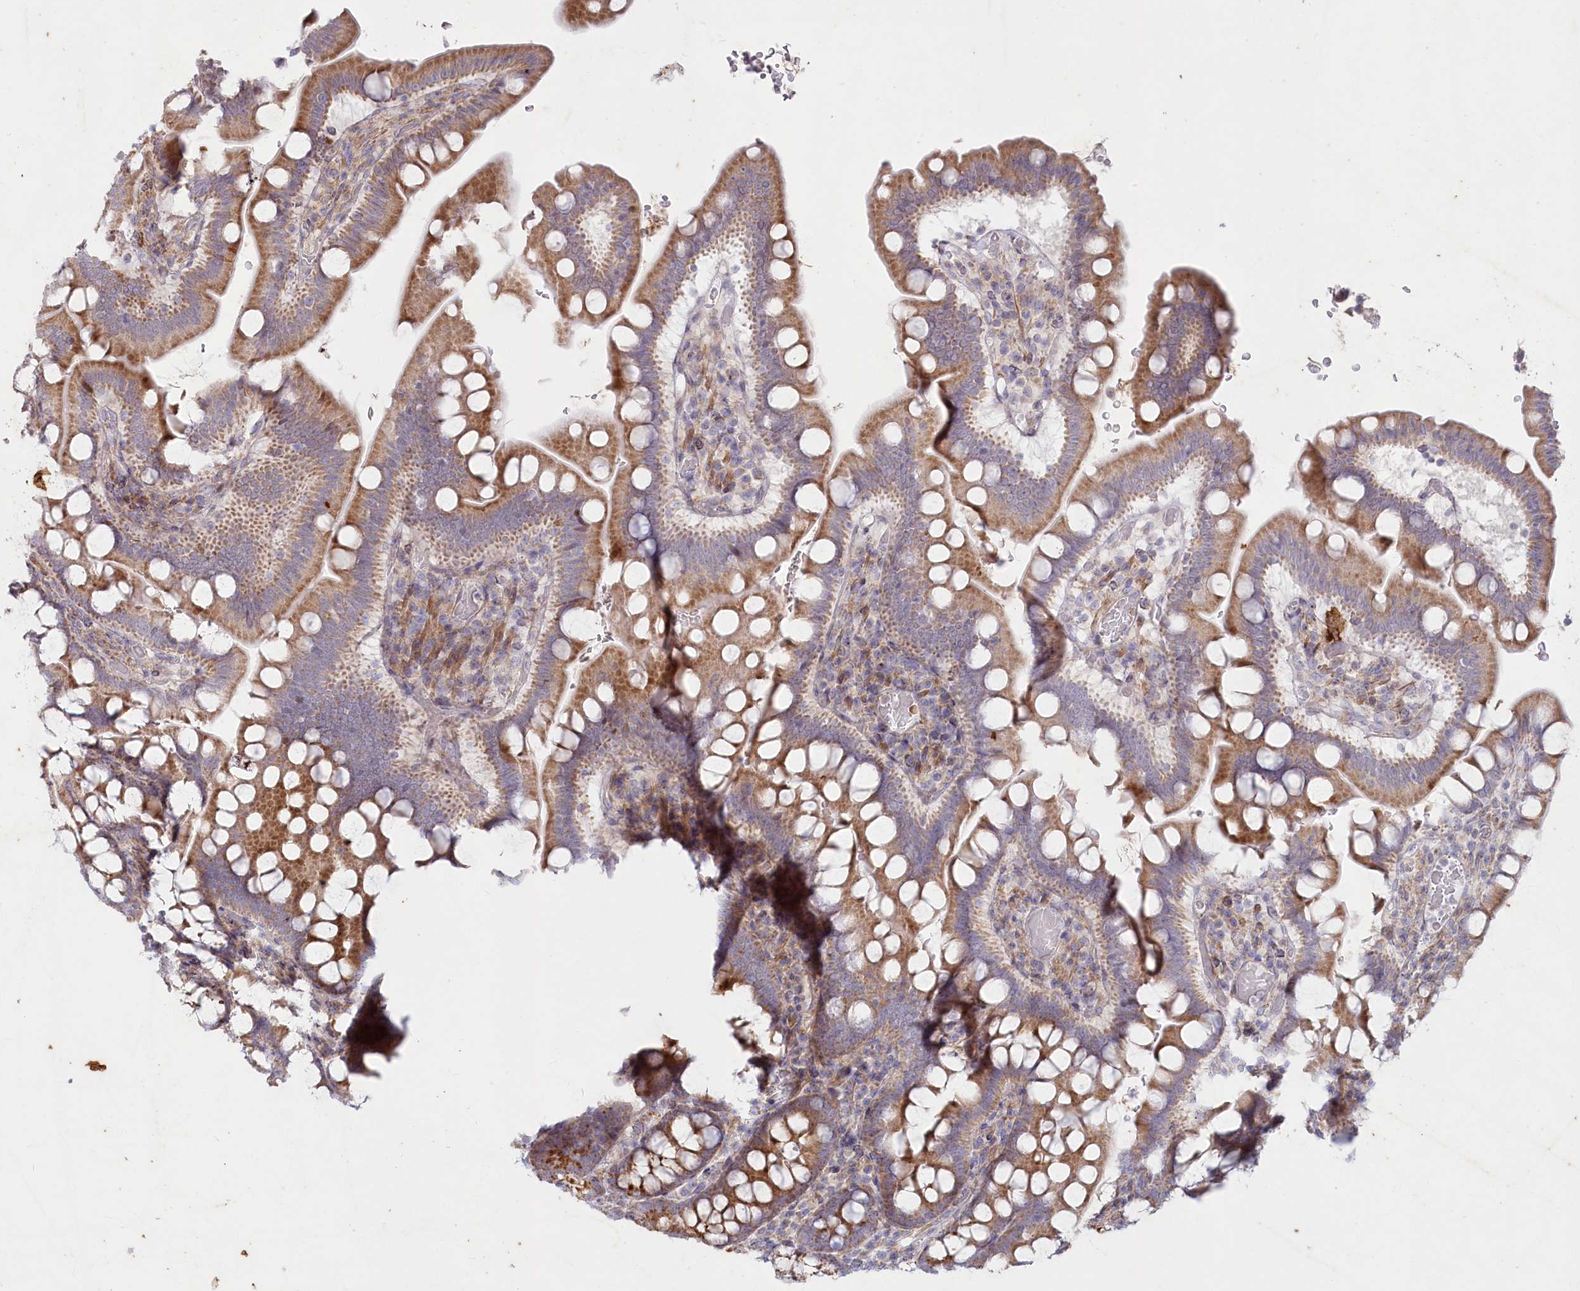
{"staining": {"intensity": "moderate", "quantity": ">75%", "location": "cytoplasmic/membranous"}, "tissue": "small intestine", "cell_type": "Glandular cells", "image_type": "normal", "snomed": [{"axis": "morphology", "description": "Normal tissue, NOS"}, {"axis": "topography", "description": "Stomach, upper"}, {"axis": "topography", "description": "Stomach, lower"}, {"axis": "topography", "description": "Small intestine"}], "caption": "High-magnification brightfield microscopy of normal small intestine stained with DAB (3,3'-diaminobenzidine) (brown) and counterstained with hematoxylin (blue). glandular cells exhibit moderate cytoplasmic/membranous expression is present in approximately>75% of cells. Nuclei are stained in blue.", "gene": "MTG1", "patient": {"sex": "male", "age": 68}}